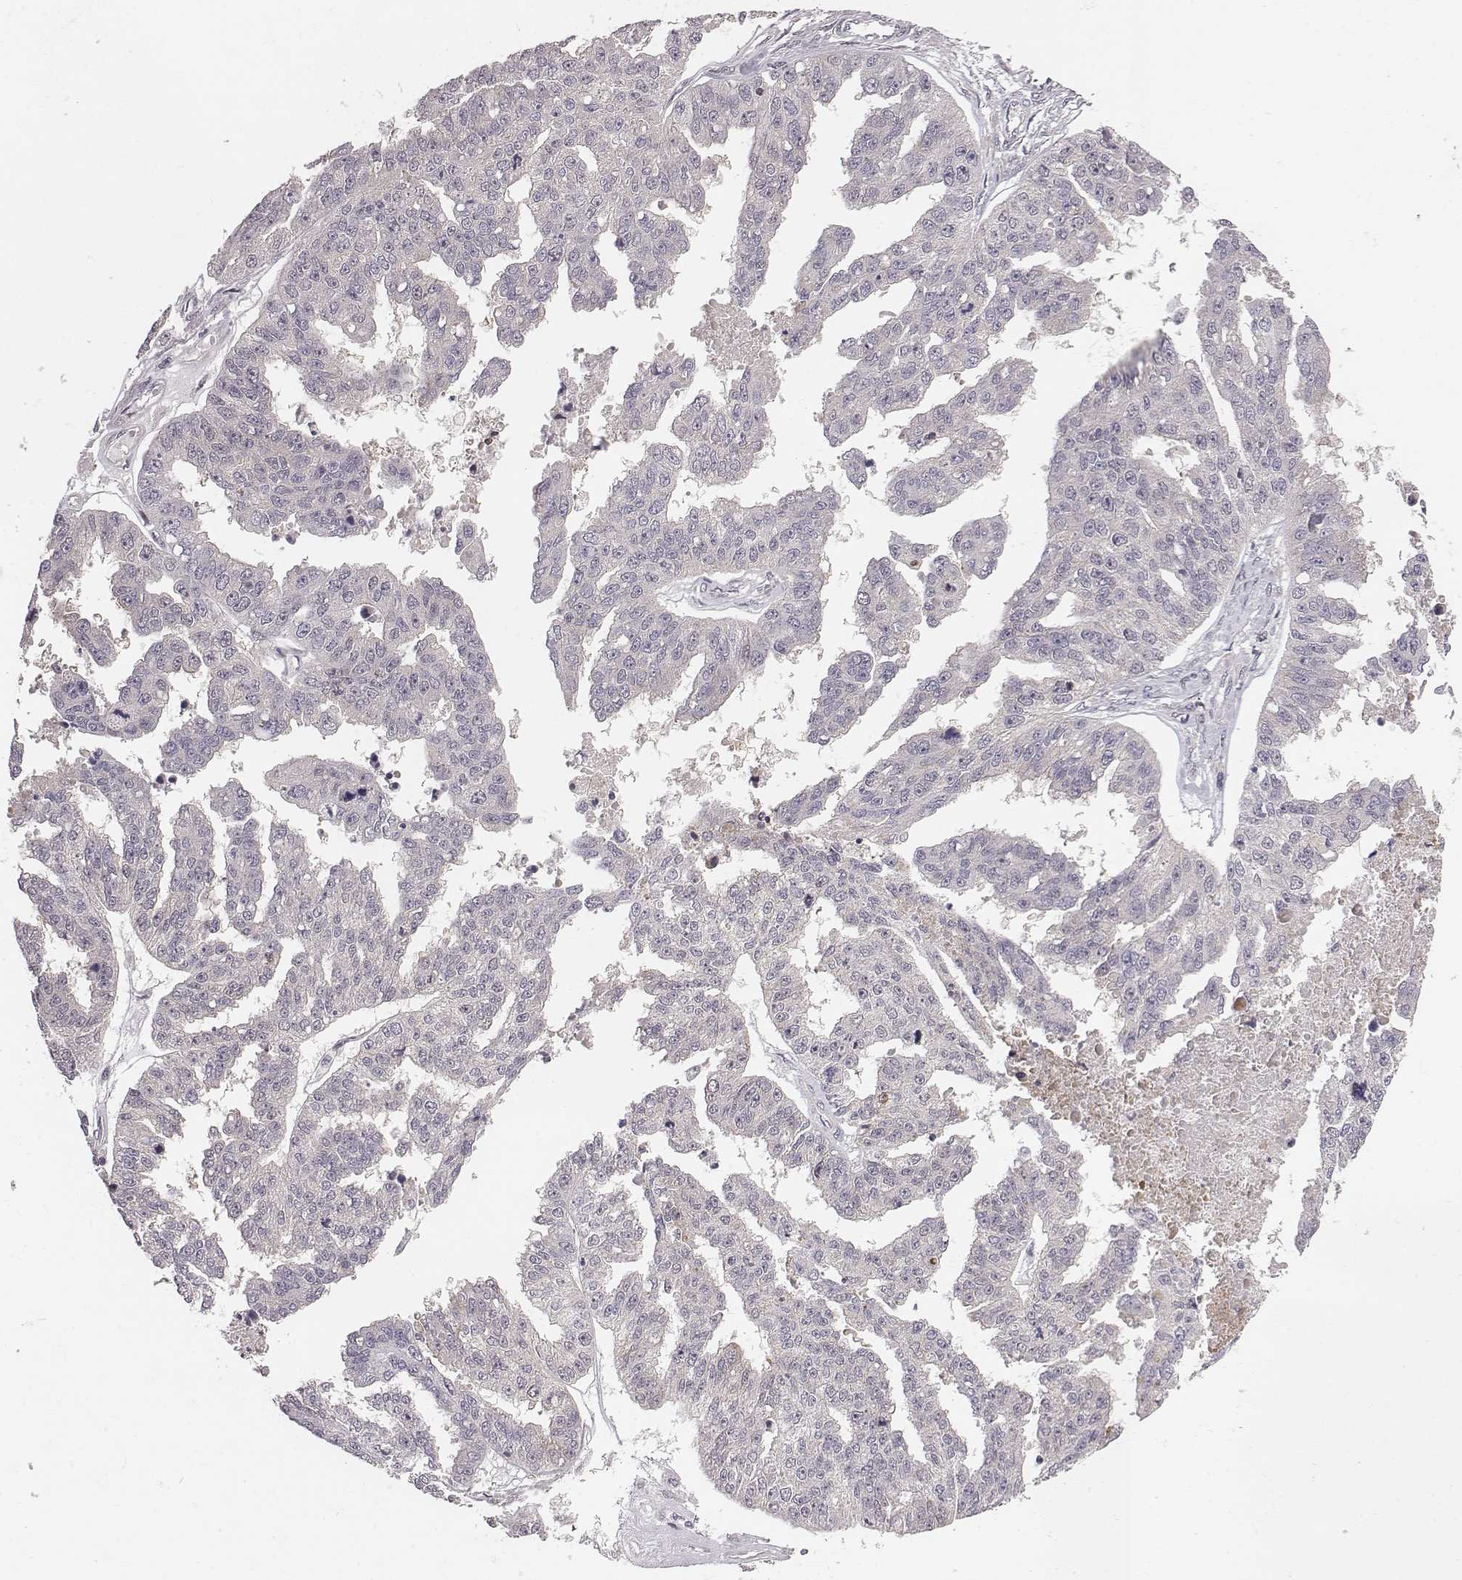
{"staining": {"intensity": "negative", "quantity": "none", "location": "none"}, "tissue": "ovarian cancer", "cell_type": "Tumor cells", "image_type": "cancer", "snomed": [{"axis": "morphology", "description": "Cystadenocarcinoma, serous, NOS"}, {"axis": "topography", "description": "Ovary"}], "caption": "Tumor cells are negative for brown protein staining in ovarian cancer. Nuclei are stained in blue.", "gene": "SMURF2", "patient": {"sex": "female", "age": 58}}